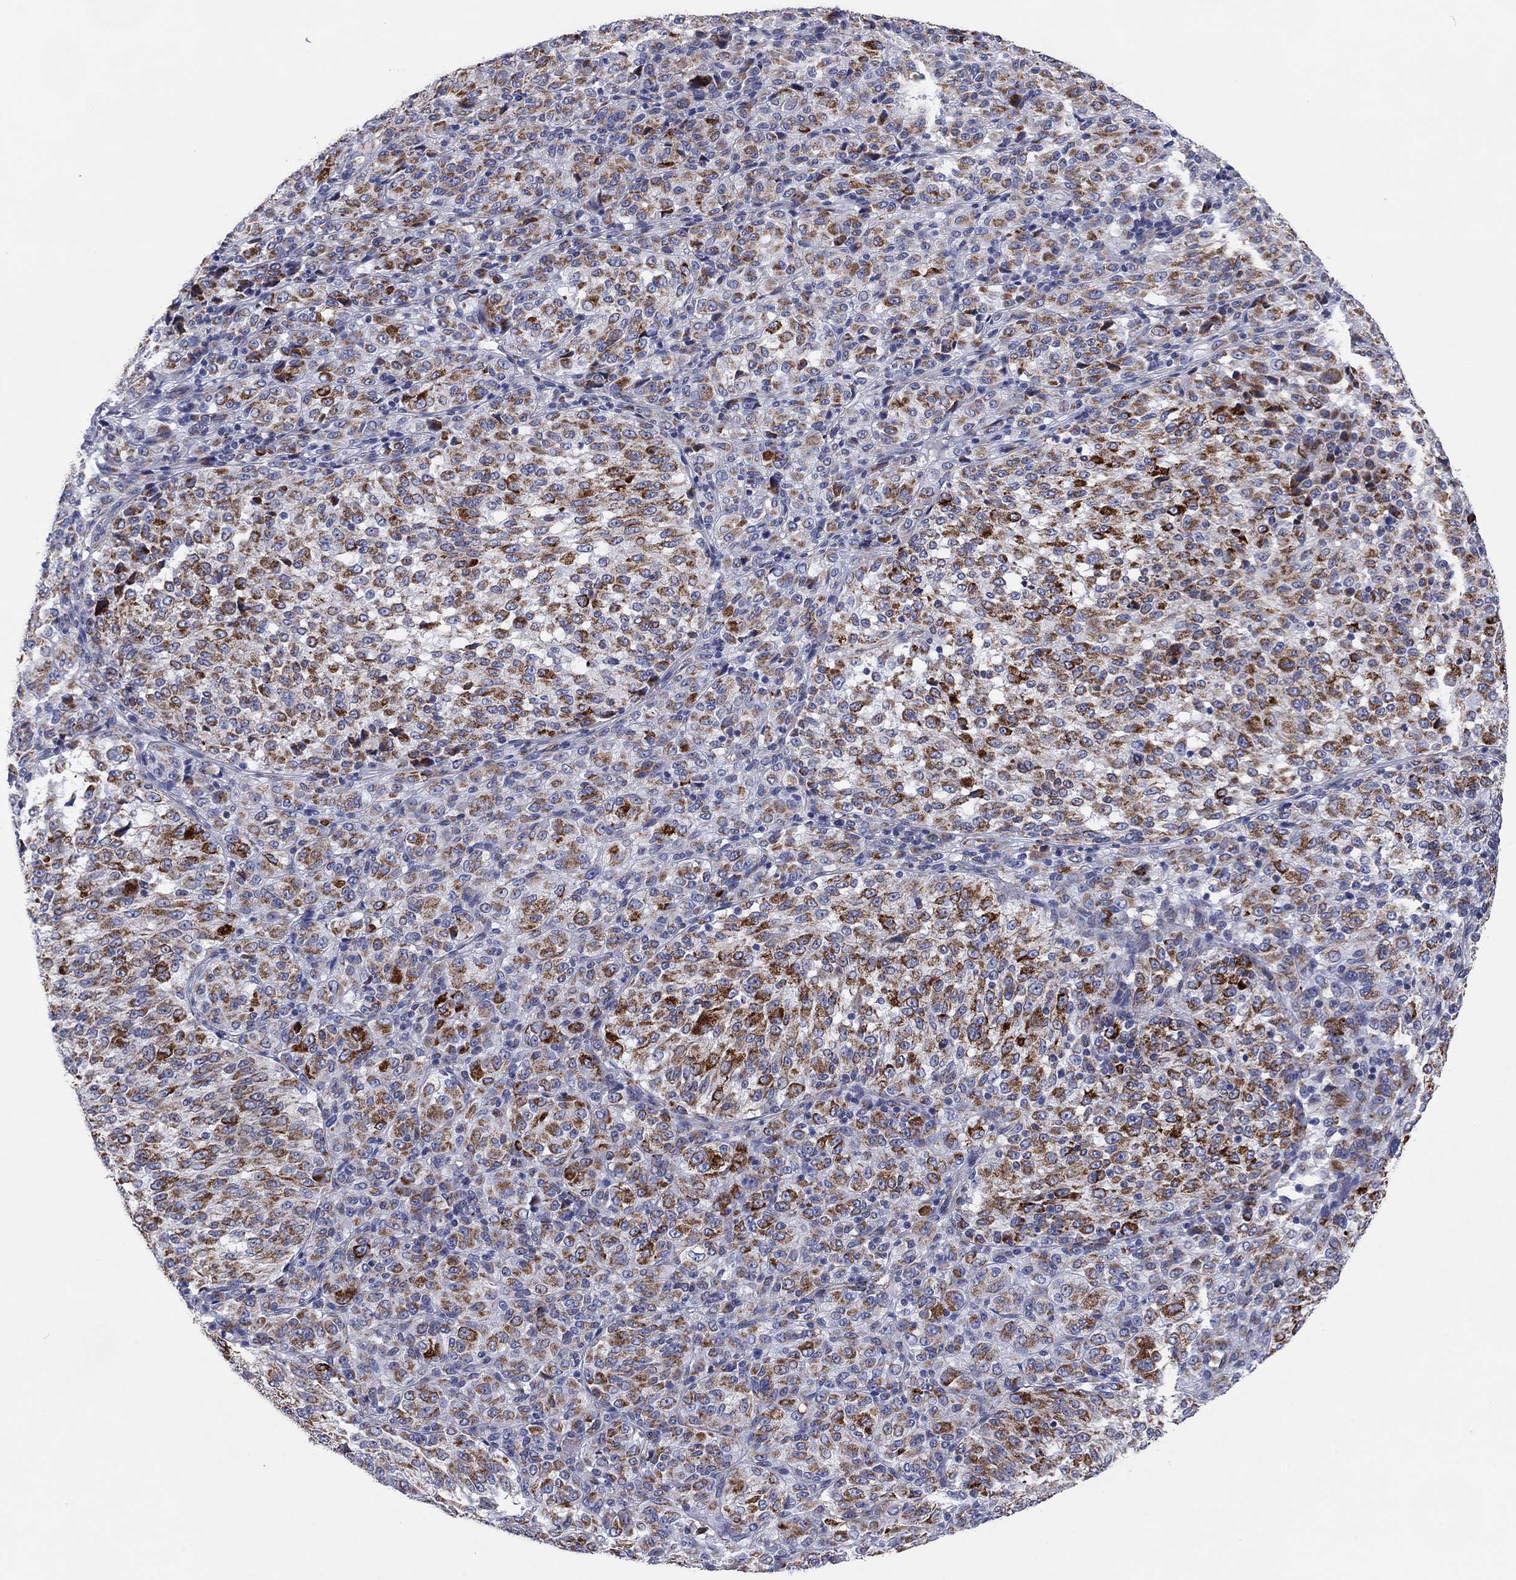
{"staining": {"intensity": "strong", "quantity": "25%-75%", "location": "cytoplasmic/membranous"}, "tissue": "melanoma", "cell_type": "Tumor cells", "image_type": "cancer", "snomed": [{"axis": "morphology", "description": "Malignant melanoma, Metastatic site"}, {"axis": "topography", "description": "Brain"}], "caption": "Melanoma stained for a protein (brown) exhibits strong cytoplasmic/membranous positive staining in approximately 25%-75% of tumor cells.", "gene": "MGST3", "patient": {"sex": "female", "age": 56}}